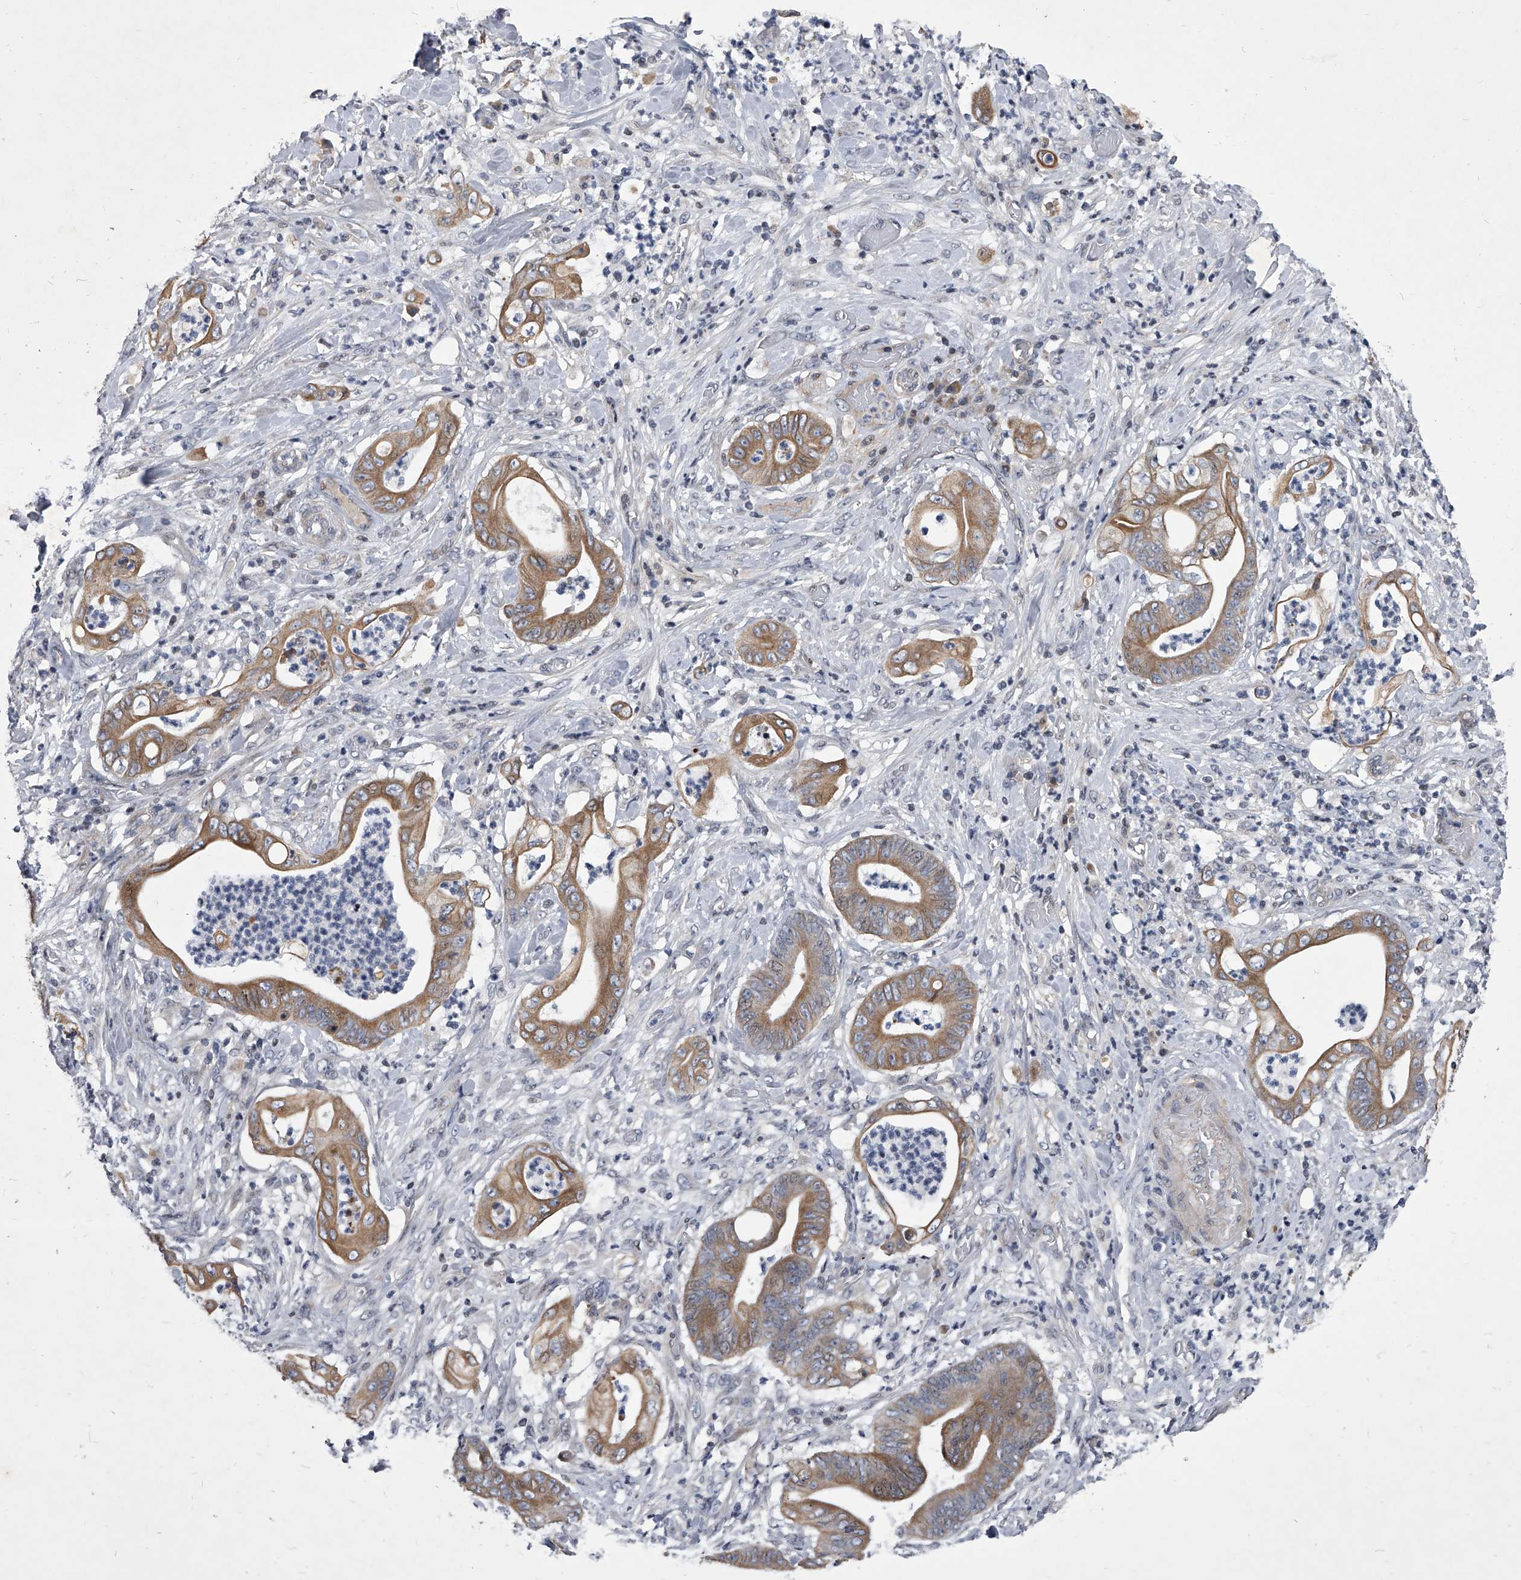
{"staining": {"intensity": "moderate", "quantity": ">75%", "location": "cytoplasmic/membranous"}, "tissue": "stomach cancer", "cell_type": "Tumor cells", "image_type": "cancer", "snomed": [{"axis": "morphology", "description": "Adenocarcinoma, NOS"}, {"axis": "topography", "description": "Stomach"}], "caption": "Tumor cells exhibit medium levels of moderate cytoplasmic/membranous positivity in about >75% of cells in human stomach cancer. Using DAB (brown) and hematoxylin (blue) stains, captured at high magnification using brightfield microscopy.", "gene": "ZNF76", "patient": {"sex": "female", "age": 73}}